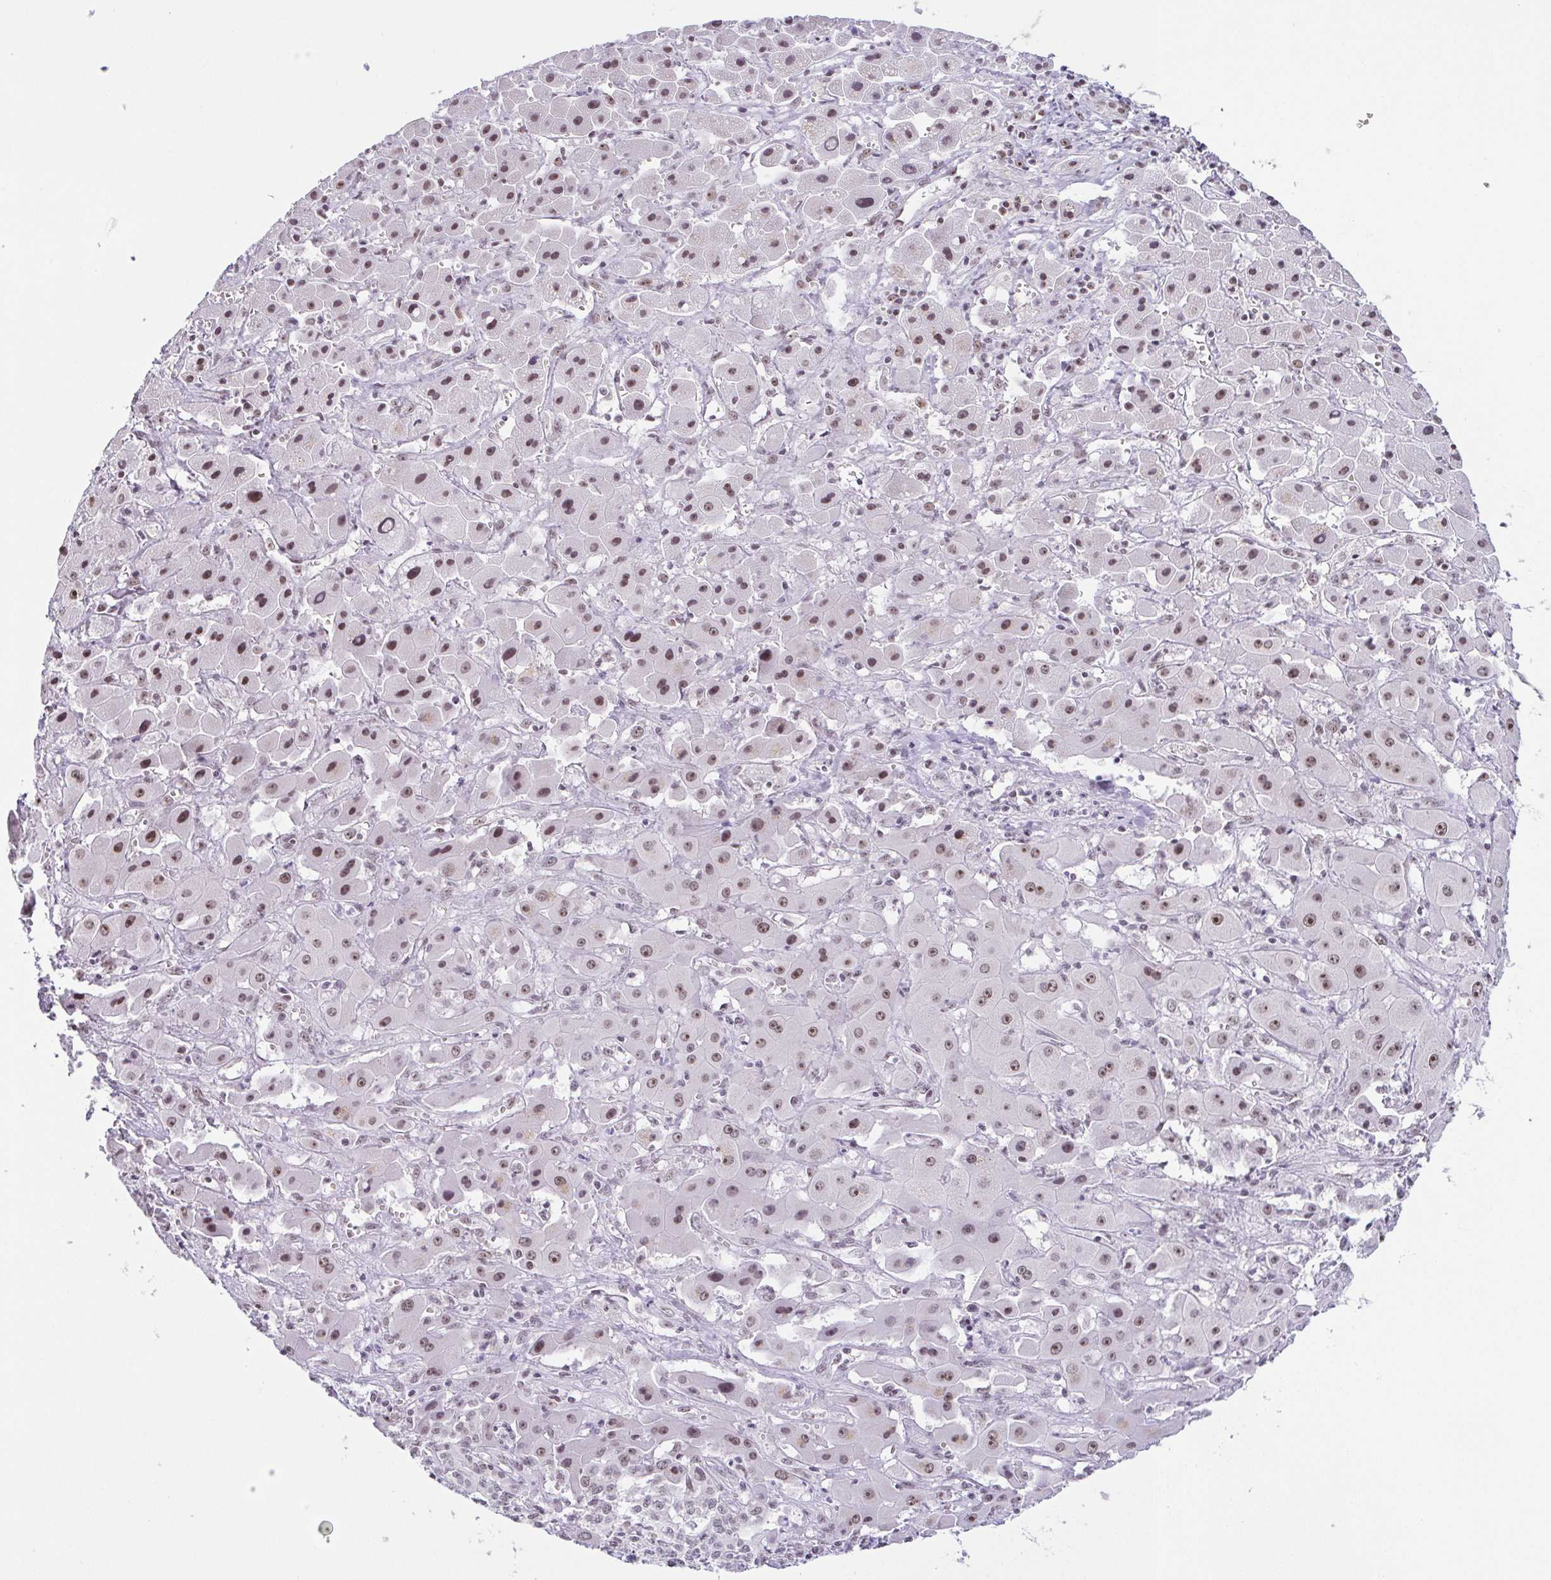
{"staining": {"intensity": "moderate", "quantity": ">75%", "location": "nuclear"}, "tissue": "liver cancer", "cell_type": "Tumor cells", "image_type": "cancer", "snomed": [{"axis": "morphology", "description": "Cholangiocarcinoma"}, {"axis": "topography", "description": "Liver"}], "caption": "Immunohistochemical staining of human liver cancer (cholangiocarcinoma) displays moderate nuclear protein positivity in about >75% of tumor cells.", "gene": "ZNF800", "patient": {"sex": "female", "age": 61}}